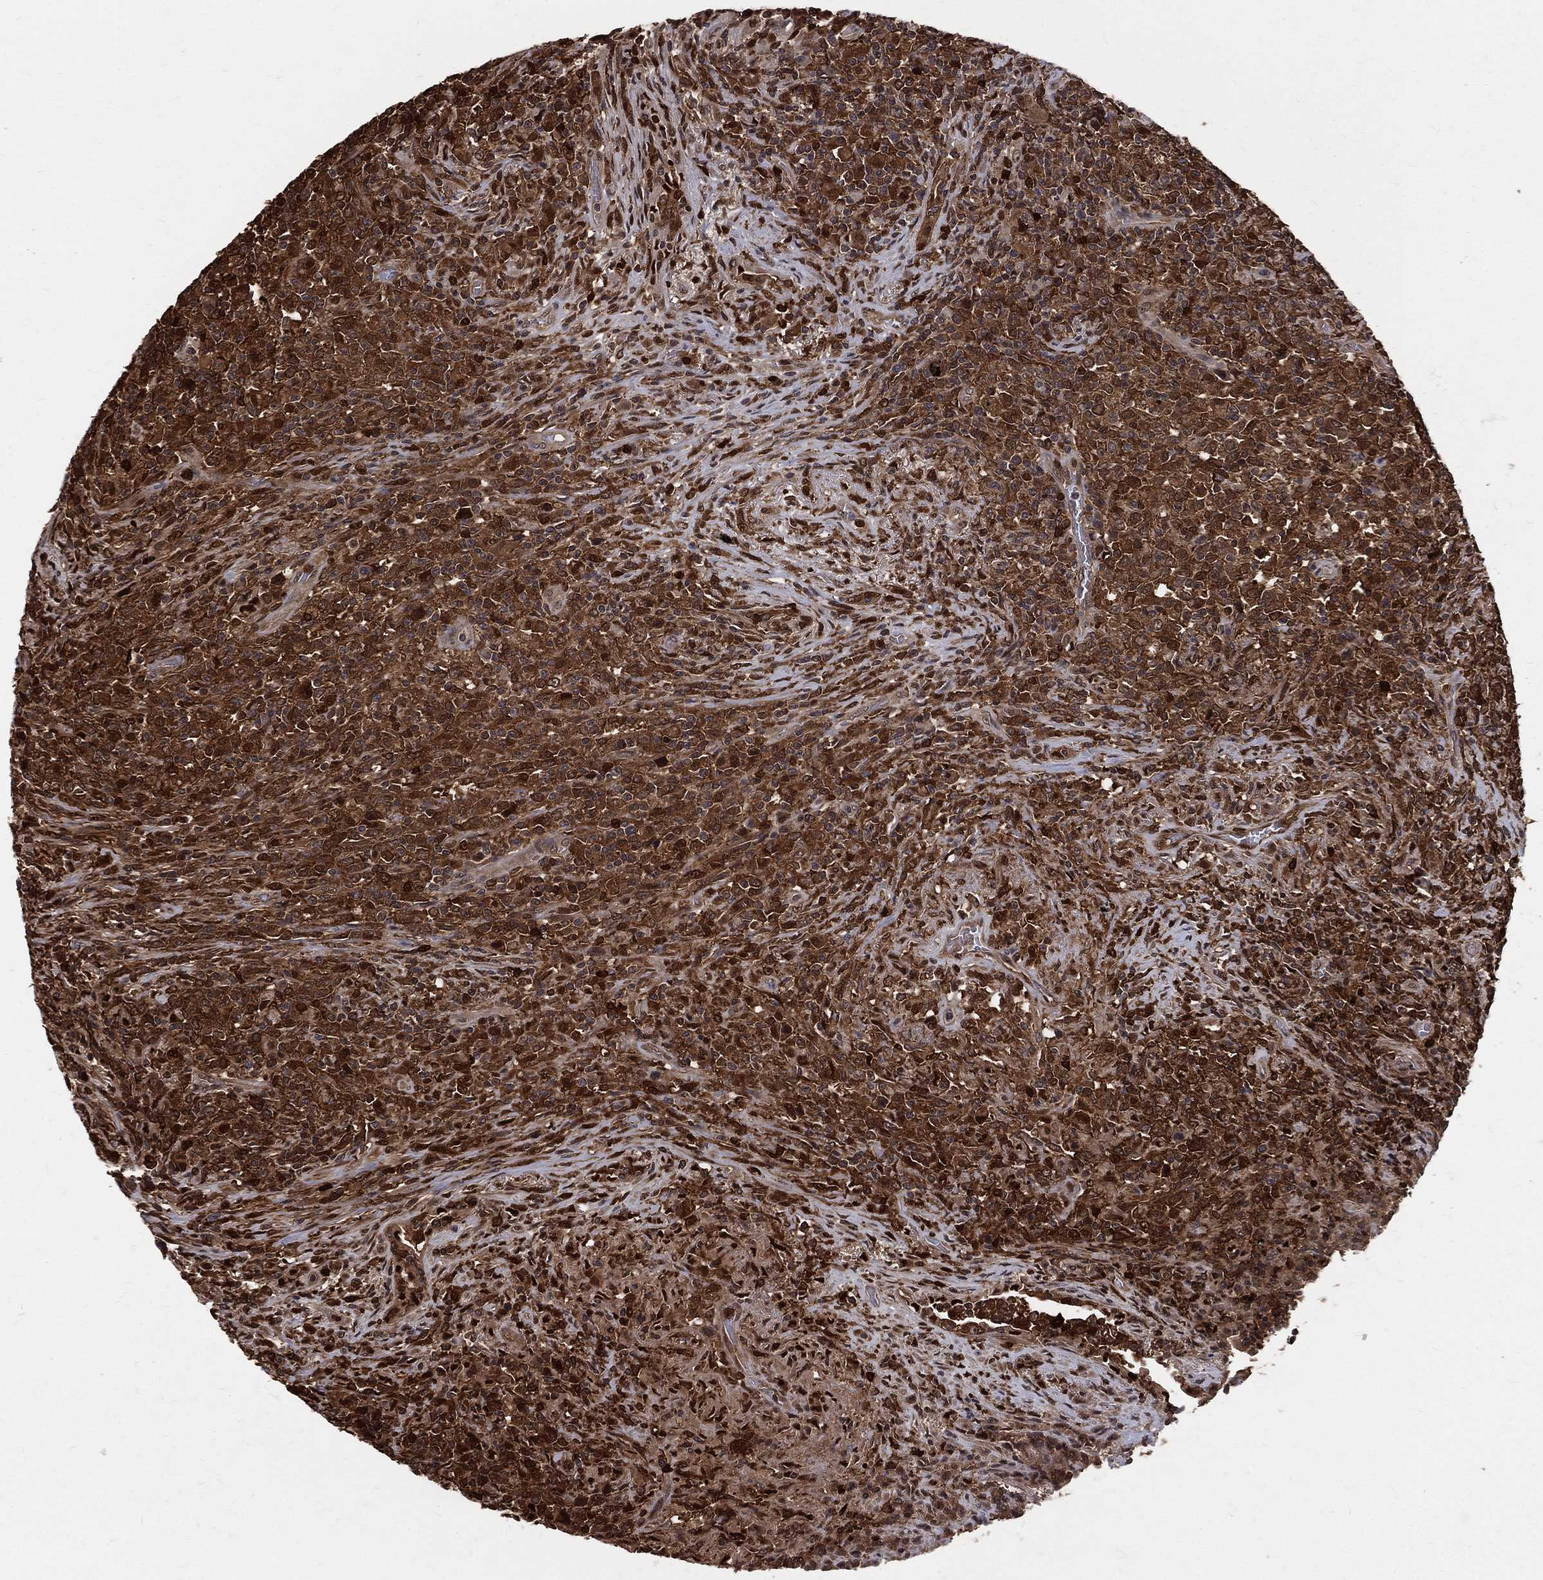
{"staining": {"intensity": "strong", "quantity": ">75%", "location": "cytoplasmic/membranous,nuclear"}, "tissue": "lymphoma", "cell_type": "Tumor cells", "image_type": "cancer", "snomed": [{"axis": "morphology", "description": "Malignant lymphoma, non-Hodgkin's type, High grade"}, {"axis": "topography", "description": "Lung"}], "caption": "High-power microscopy captured an IHC photomicrograph of high-grade malignant lymphoma, non-Hodgkin's type, revealing strong cytoplasmic/membranous and nuclear expression in approximately >75% of tumor cells.", "gene": "ENO1", "patient": {"sex": "male", "age": 79}}